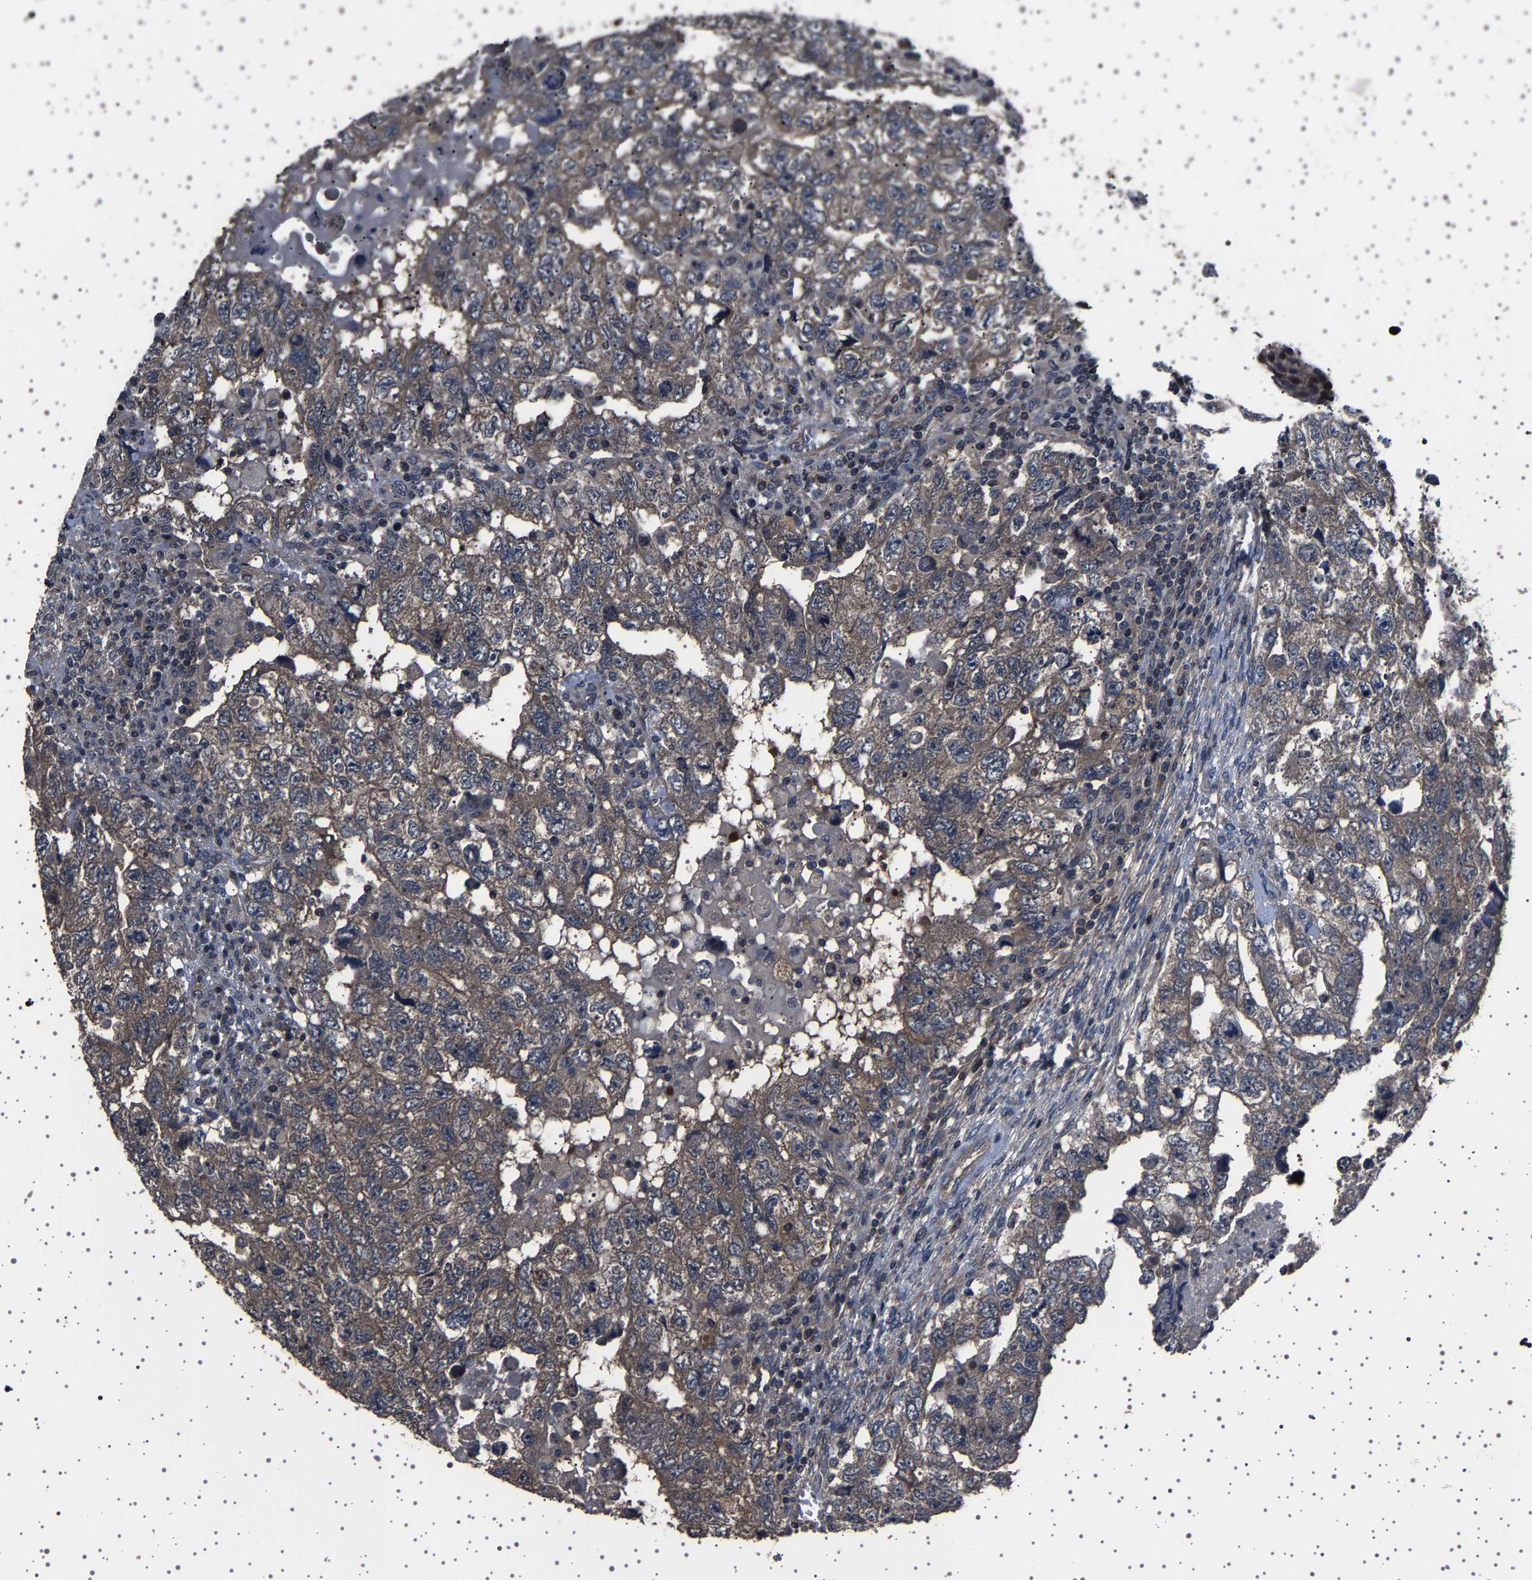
{"staining": {"intensity": "weak", "quantity": ">75%", "location": "cytoplasmic/membranous"}, "tissue": "testis cancer", "cell_type": "Tumor cells", "image_type": "cancer", "snomed": [{"axis": "morphology", "description": "Carcinoma, Embryonal, NOS"}, {"axis": "topography", "description": "Testis"}], "caption": "Protein staining of embryonal carcinoma (testis) tissue shows weak cytoplasmic/membranous staining in approximately >75% of tumor cells. The staining is performed using DAB (3,3'-diaminobenzidine) brown chromogen to label protein expression. The nuclei are counter-stained blue using hematoxylin.", "gene": "NCKAP1", "patient": {"sex": "male", "age": 36}}